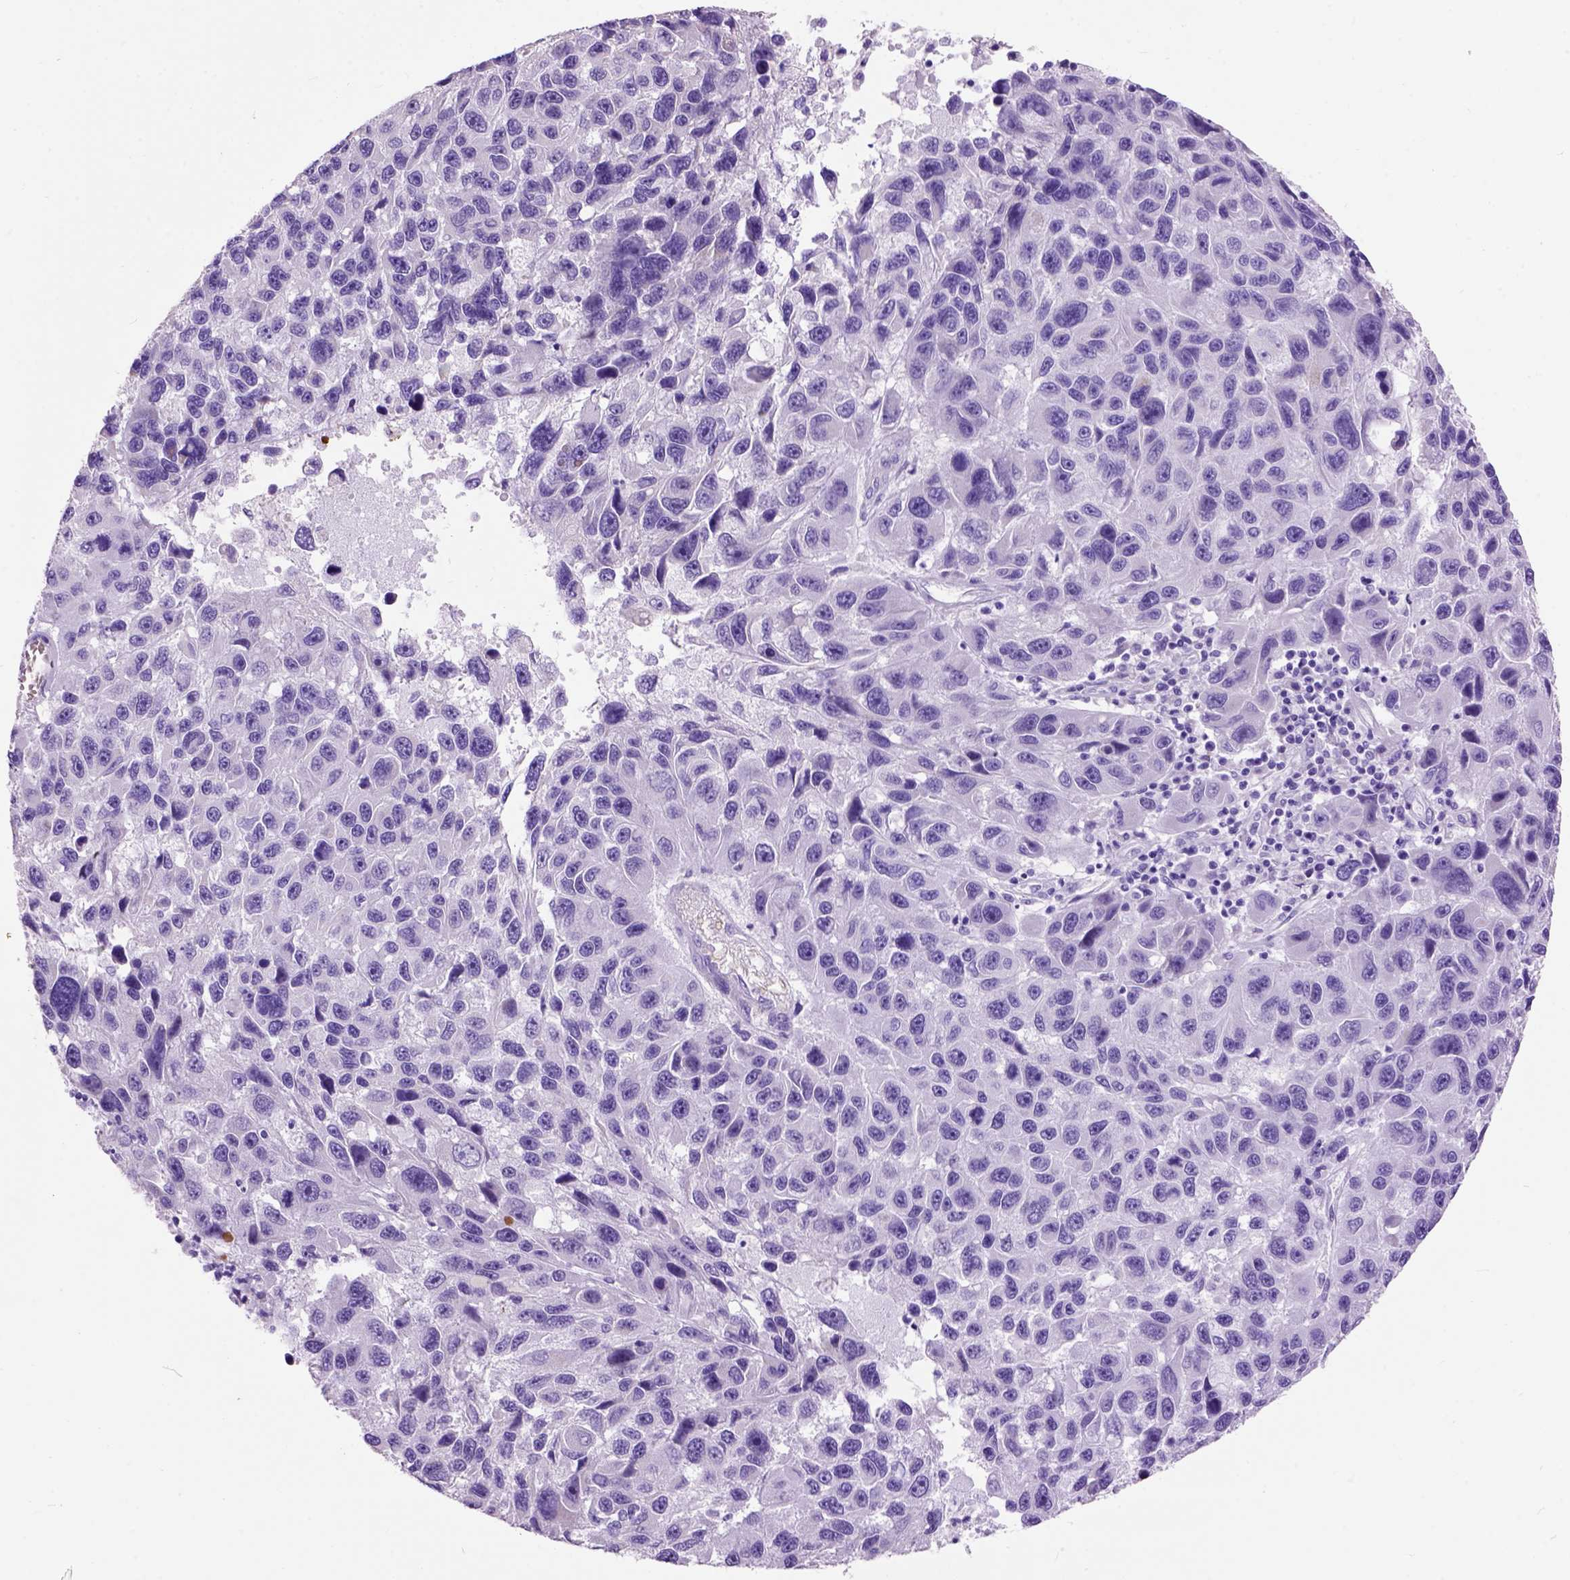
{"staining": {"intensity": "negative", "quantity": "none", "location": "none"}, "tissue": "melanoma", "cell_type": "Tumor cells", "image_type": "cancer", "snomed": [{"axis": "morphology", "description": "Malignant melanoma, NOS"}, {"axis": "topography", "description": "Skin"}], "caption": "Immunohistochemistry photomicrograph of neoplastic tissue: malignant melanoma stained with DAB (3,3'-diaminobenzidine) reveals no significant protein staining in tumor cells.", "gene": "MAPT", "patient": {"sex": "male", "age": 53}}